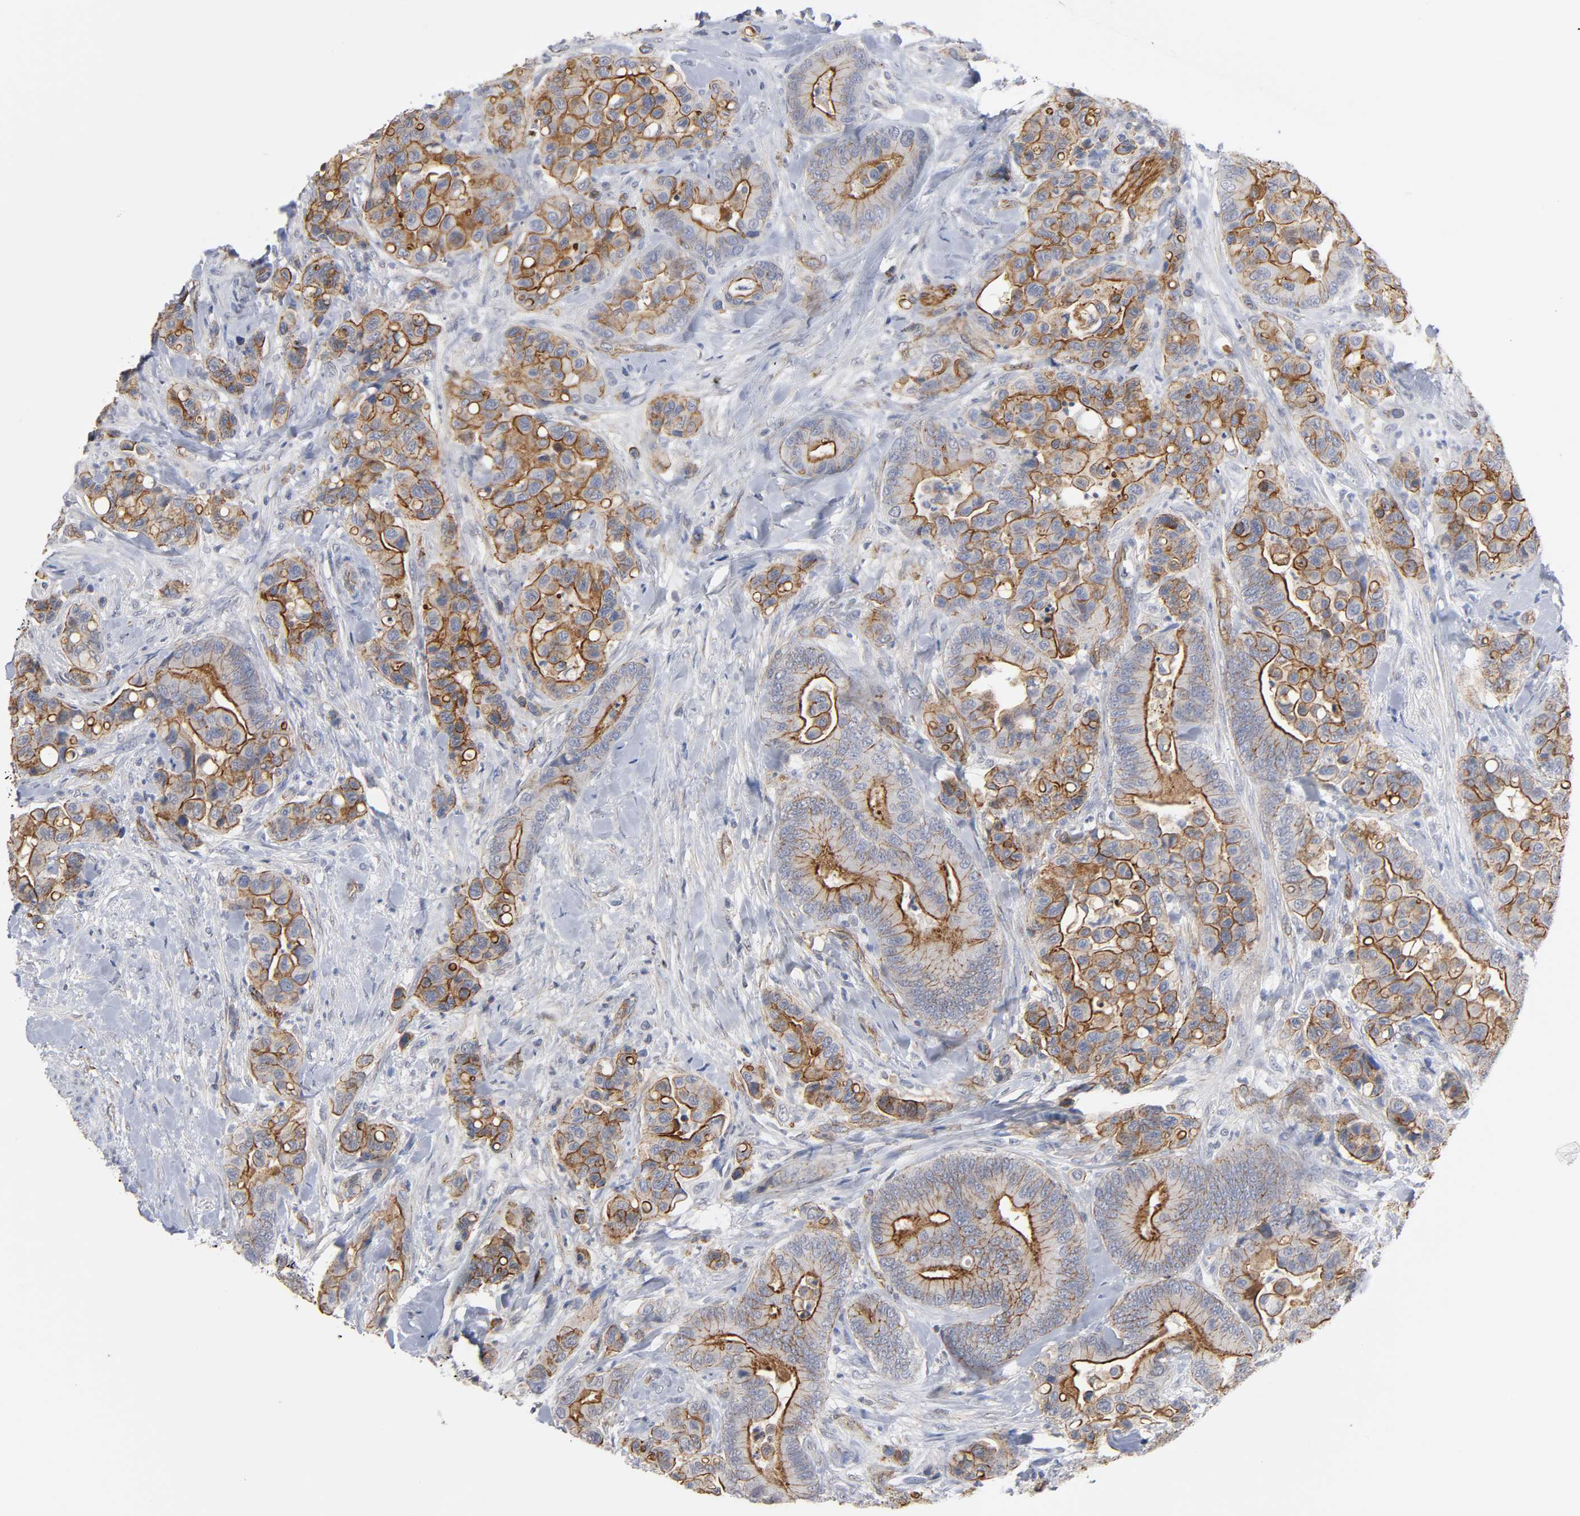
{"staining": {"intensity": "strong", "quantity": ">75%", "location": "cytoplasmic/membranous"}, "tissue": "colorectal cancer", "cell_type": "Tumor cells", "image_type": "cancer", "snomed": [{"axis": "morphology", "description": "Normal tissue, NOS"}, {"axis": "morphology", "description": "Adenocarcinoma, NOS"}, {"axis": "topography", "description": "Colon"}], "caption": "About >75% of tumor cells in human colorectal cancer (adenocarcinoma) exhibit strong cytoplasmic/membranous protein positivity as visualized by brown immunohistochemical staining.", "gene": "SPTAN1", "patient": {"sex": "male", "age": 82}}